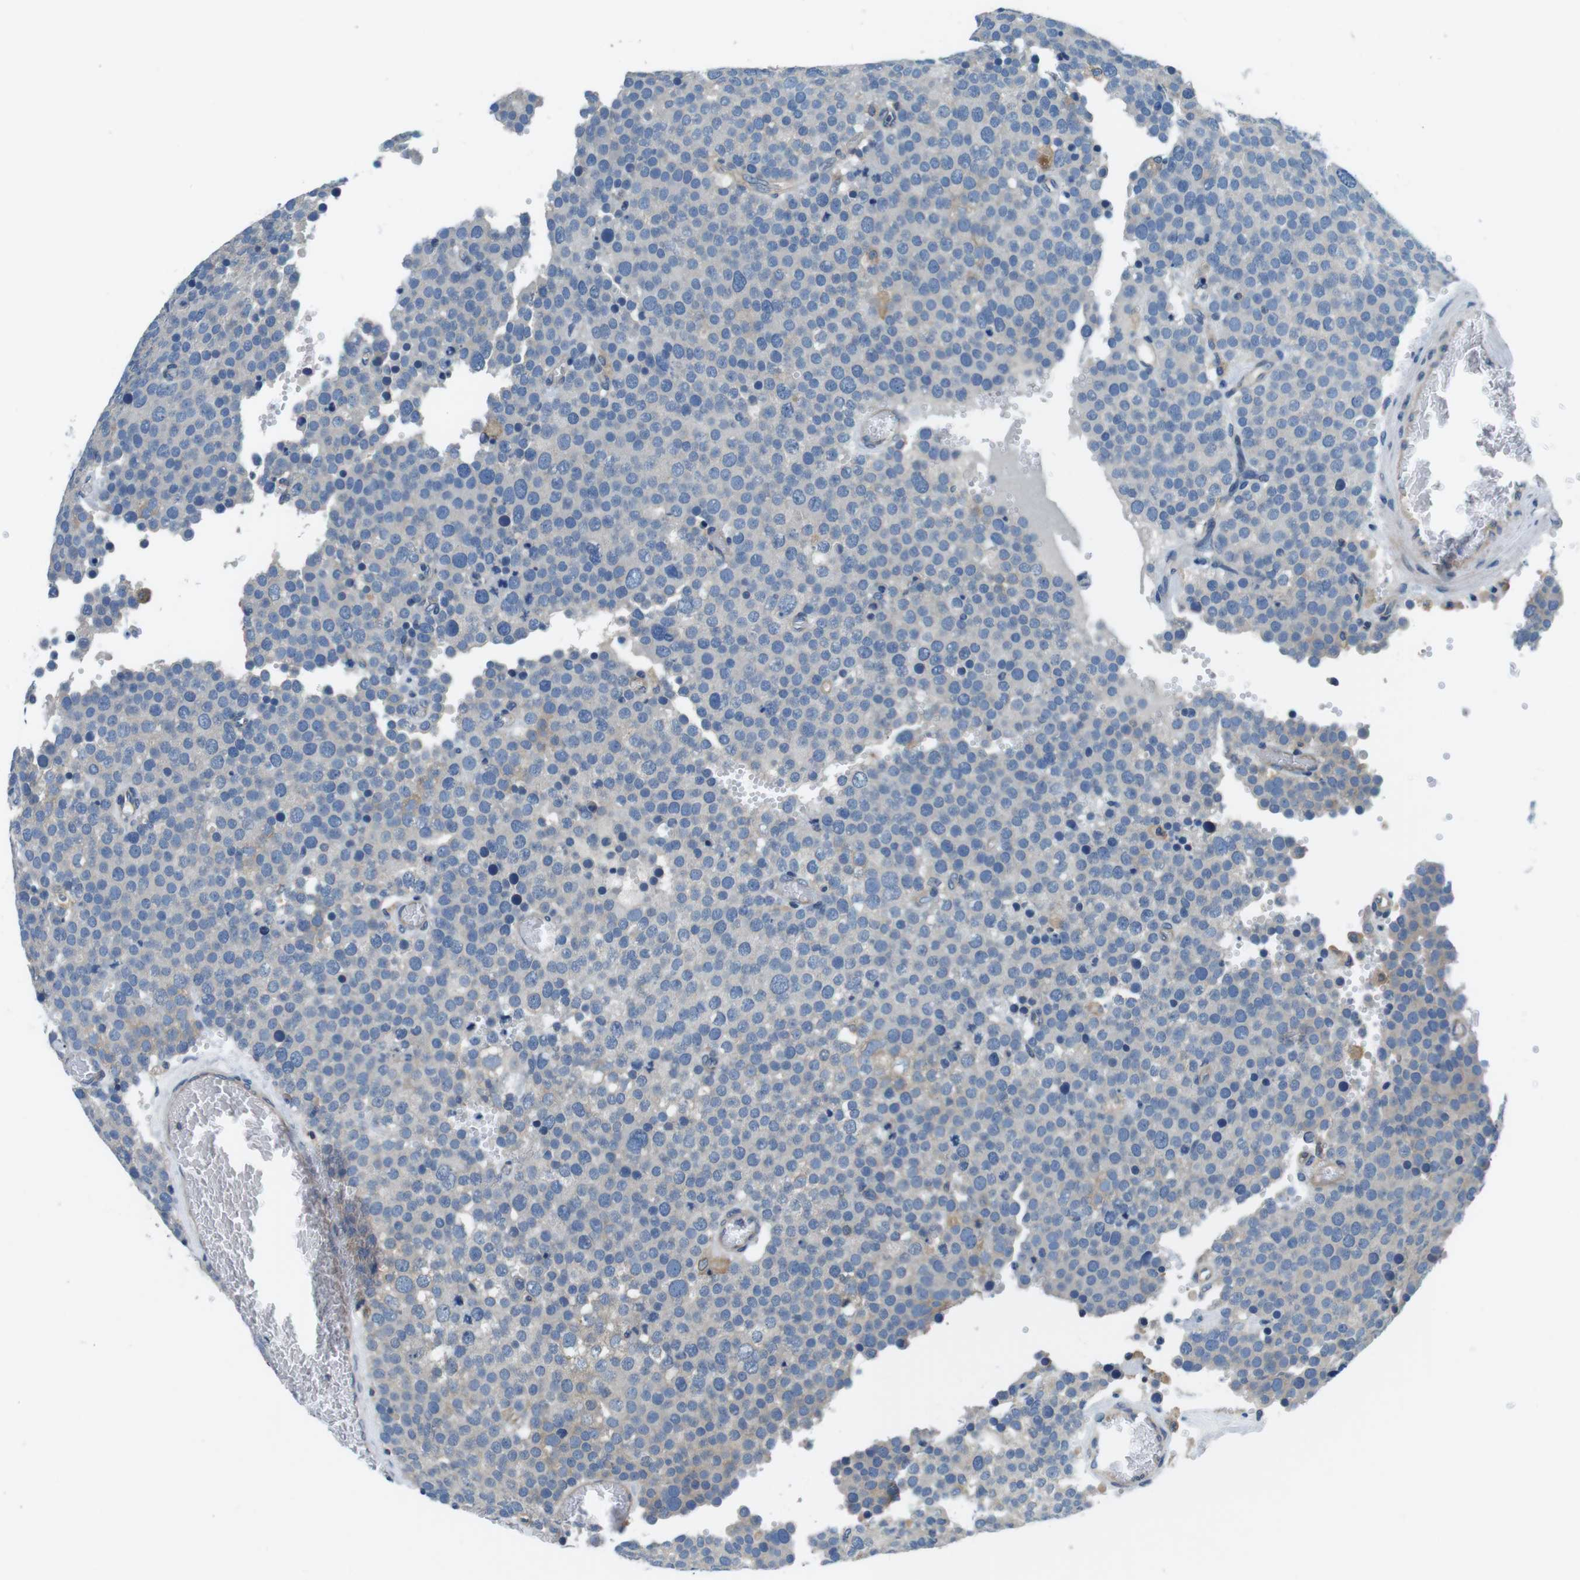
{"staining": {"intensity": "weak", "quantity": "<25%", "location": "cytoplasmic/membranous"}, "tissue": "testis cancer", "cell_type": "Tumor cells", "image_type": "cancer", "snomed": [{"axis": "morphology", "description": "Normal tissue, NOS"}, {"axis": "morphology", "description": "Seminoma, NOS"}, {"axis": "topography", "description": "Testis"}], "caption": "An immunohistochemistry image of seminoma (testis) is shown. There is no staining in tumor cells of seminoma (testis).", "gene": "DENND4C", "patient": {"sex": "male", "age": 71}}